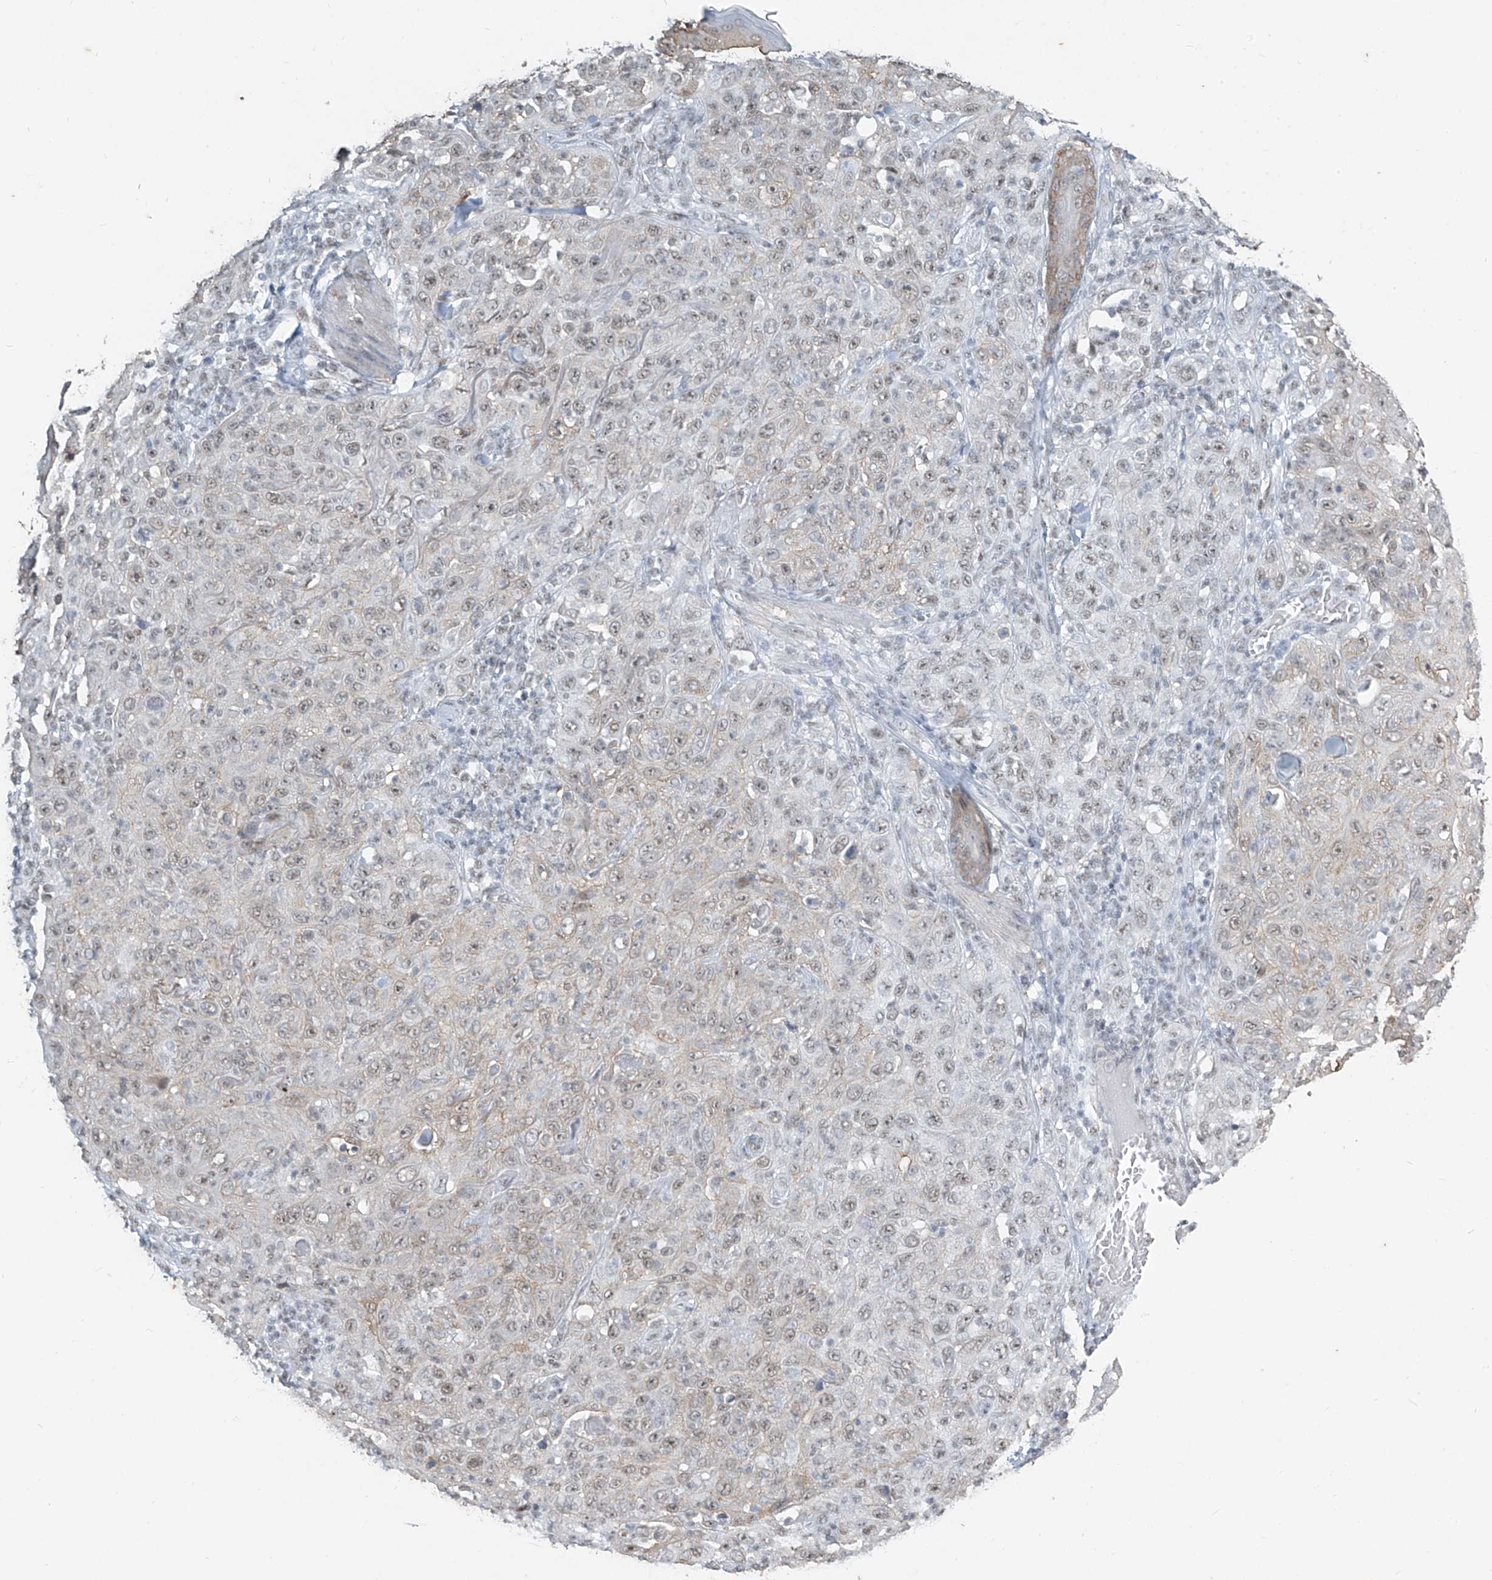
{"staining": {"intensity": "weak", "quantity": "<25%", "location": "nuclear"}, "tissue": "skin cancer", "cell_type": "Tumor cells", "image_type": "cancer", "snomed": [{"axis": "morphology", "description": "Squamous cell carcinoma, NOS"}, {"axis": "topography", "description": "Skin"}], "caption": "The image displays no significant staining in tumor cells of skin squamous cell carcinoma. The staining was performed using DAB (3,3'-diaminobenzidine) to visualize the protein expression in brown, while the nuclei were stained in blue with hematoxylin (Magnification: 20x).", "gene": "TFEC", "patient": {"sex": "female", "age": 88}}